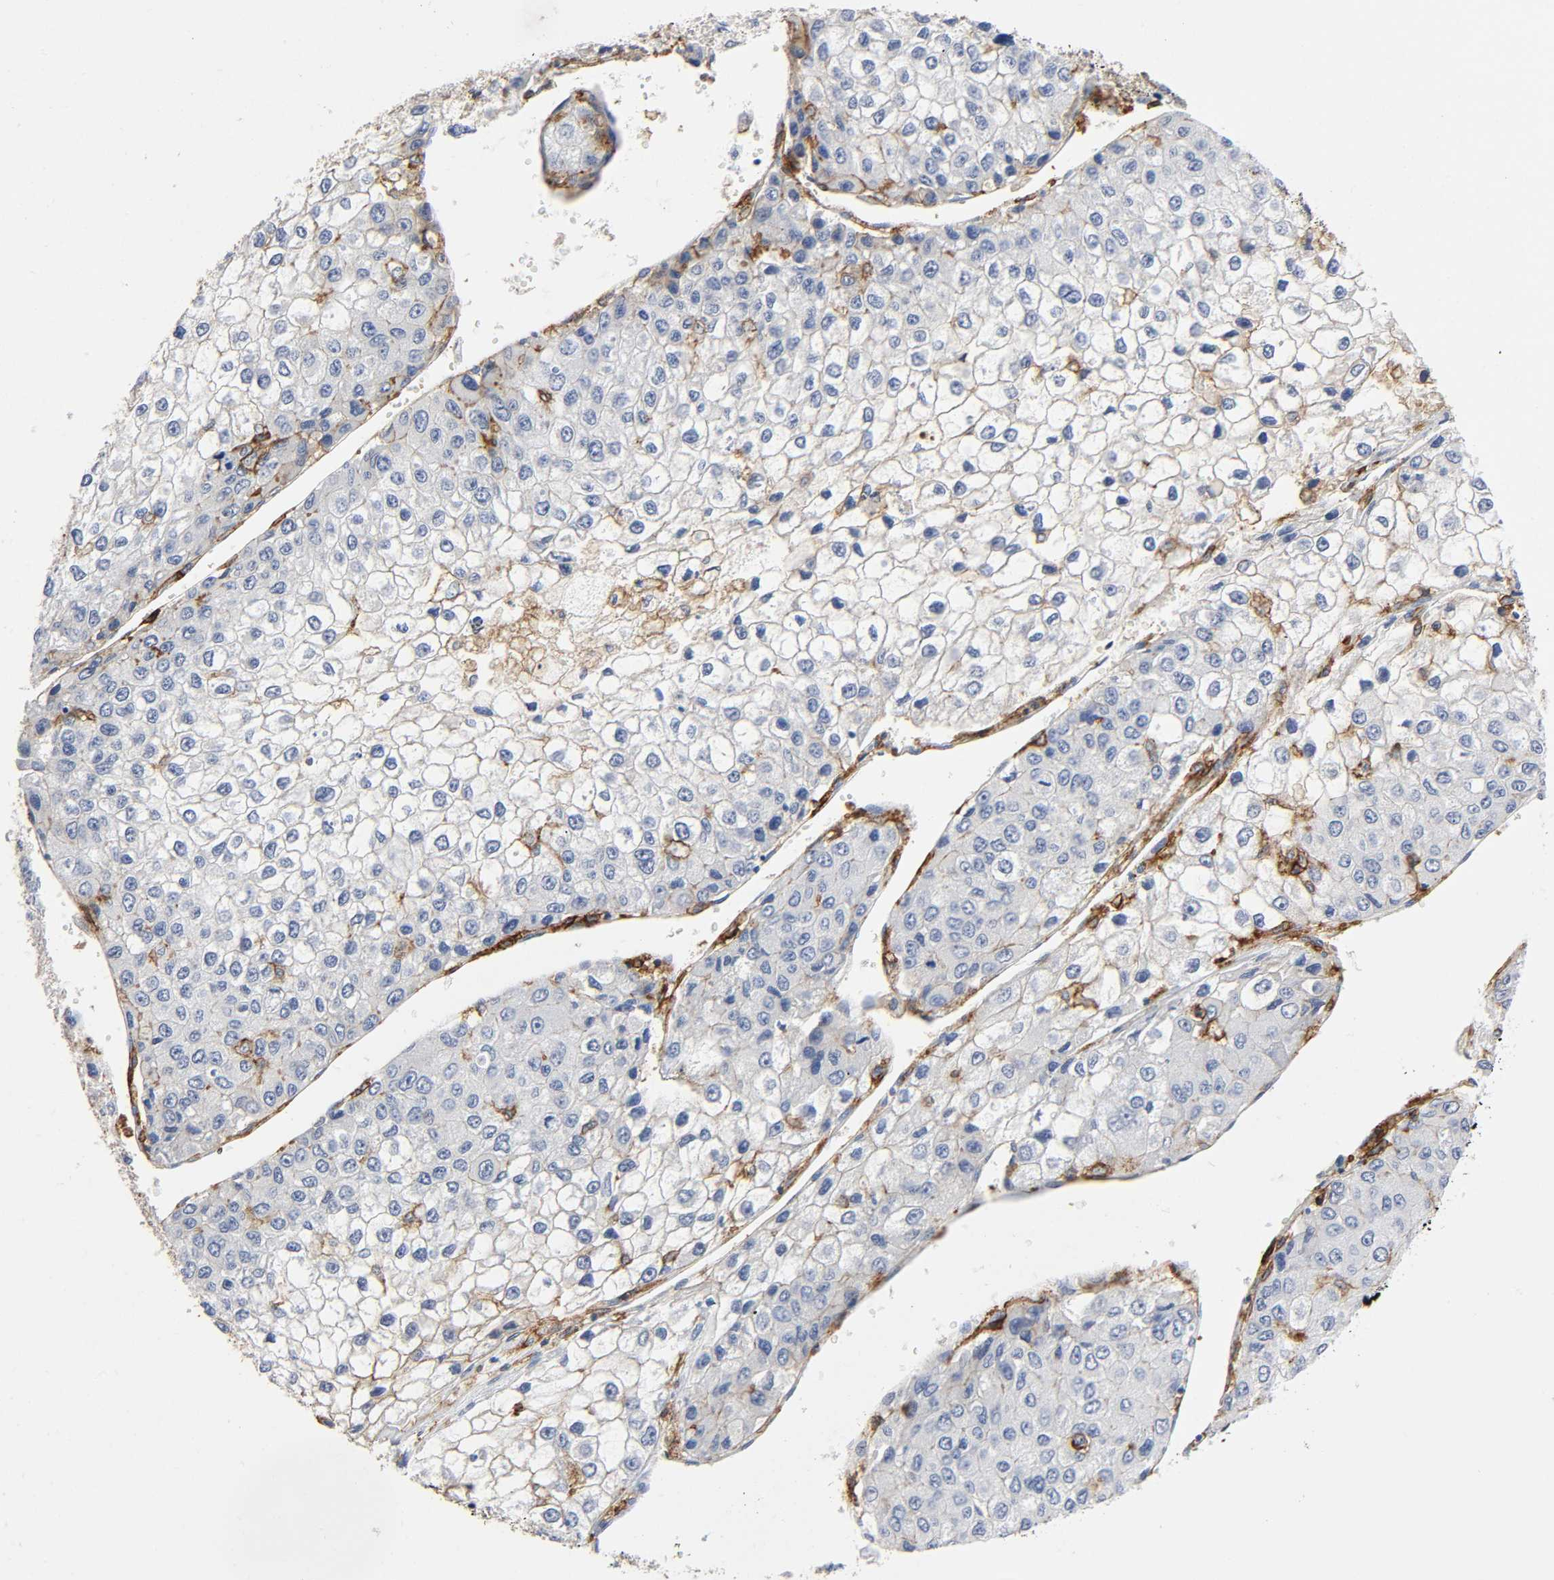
{"staining": {"intensity": "negative", "quantity": "none", "location": "none"}, "tissue": "liver cancer", "cell_type": "Tumor cells", "image_type": "cancer", "snomed": [{"axis": "morphology", "description": "Carcinoma, Hepatocellular, NOS"}, {"axis": "topography", "description": "Liver"}], "caption": "Human liver cancer (hepatocellular carcinoma) stained for a protein using immunohistochemistry (IHC) shows no expression in tumor cells.", "gene": "LYN", "patient": {"sex": "female", "age": 66}}